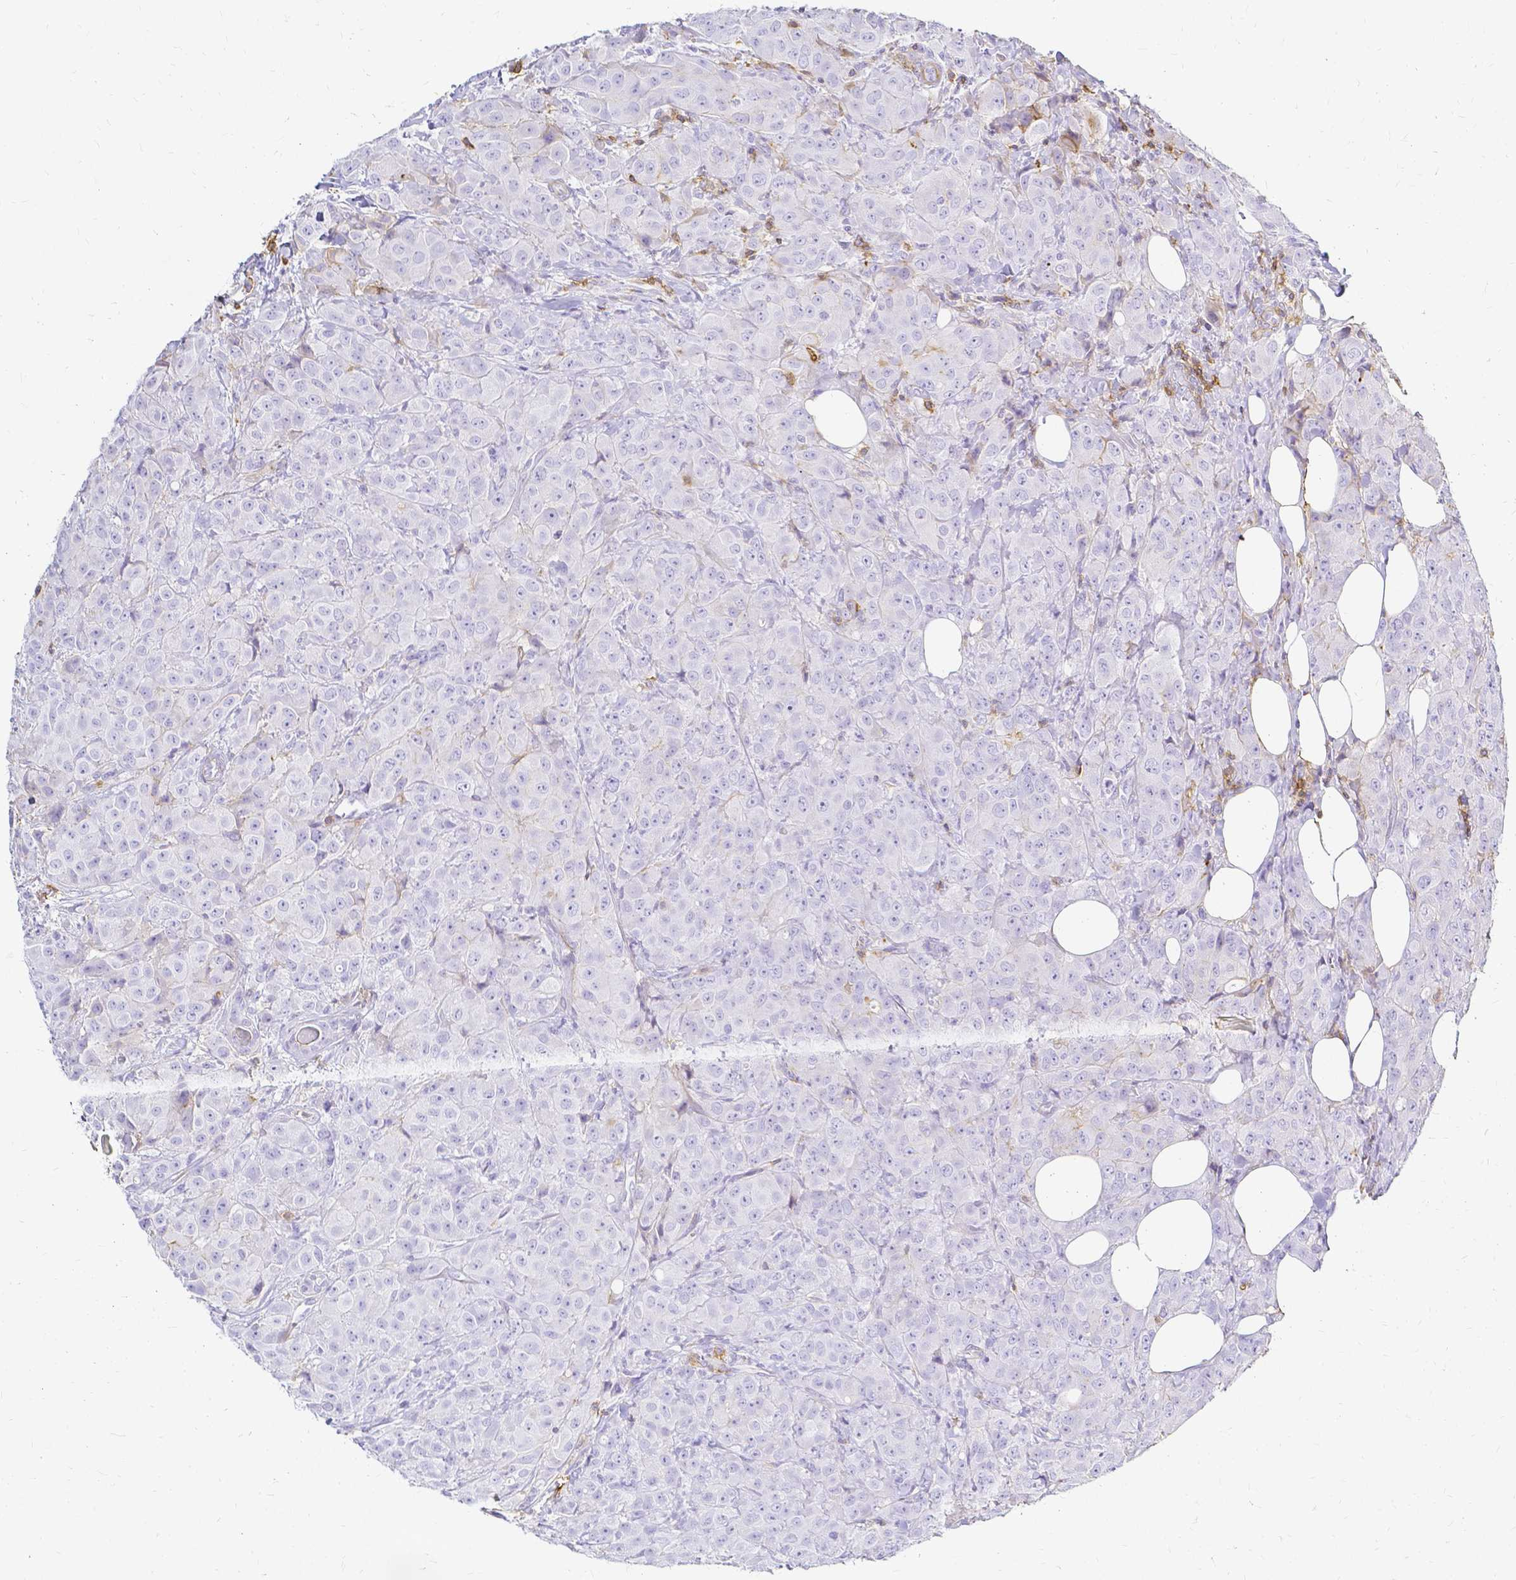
{"staining": {"intensity": "negative", "quantity": "none", "location": "none"}, "tissue": "breast cancer", "cell_type": "Tumor cells", "image_type": "cancer", "snomed": [{"axis": "morphology", "description": "Normal tissue, NOS"}, {"axis": "morphology", "description": "Duct carcinoma"}, {"axis": "topography", "description": "Breast"}], "caption": "This is a histopathology image of immunohistochemistry staining of infiltrating ductal carcinoma (breast), which shows no staining in tumor cells.", "gene": "HSPA12A", "patient": {"sex": "female", "age": 43}}